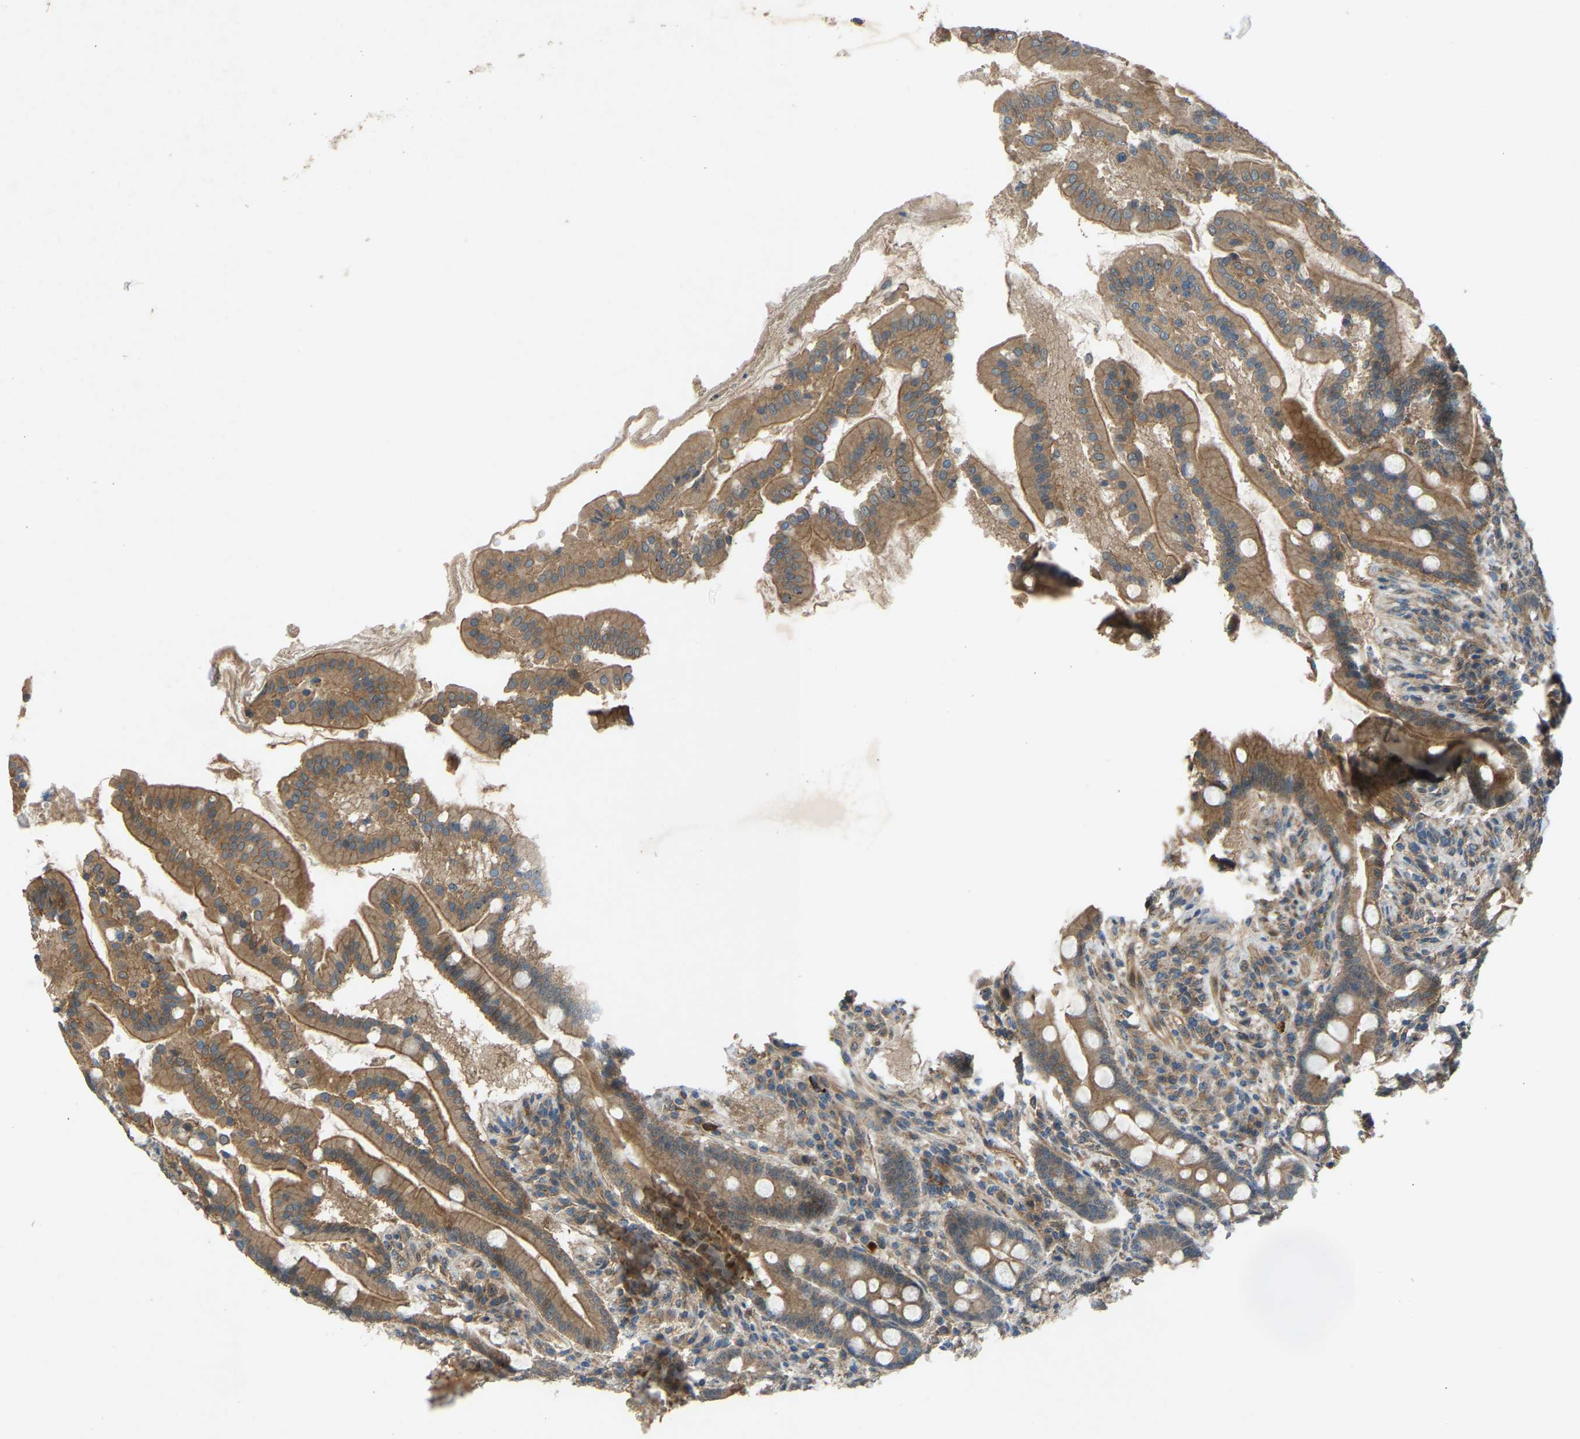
{"staining": {"intensity": "moderate", "quantity": ">75%", "location": "cytoplasmic/membranous"}, "tissue": "duodenum", "cell_type": "Glandular cells", "image_type": "normal", "snomed": [{"axis": "morphology", "description": "Normal tissue, NOS"}, {"axis": "topography", "description": "Duodenum"}], "caption": "IHC of normal duodenum reveals medium levels of moderate cytoplasmic/membranous staining in approximately >75% of glandular cells. Nuclei are stained in blue.", "gene": "GAS2L1", "patient": {"sex": "male", "age": 50}}